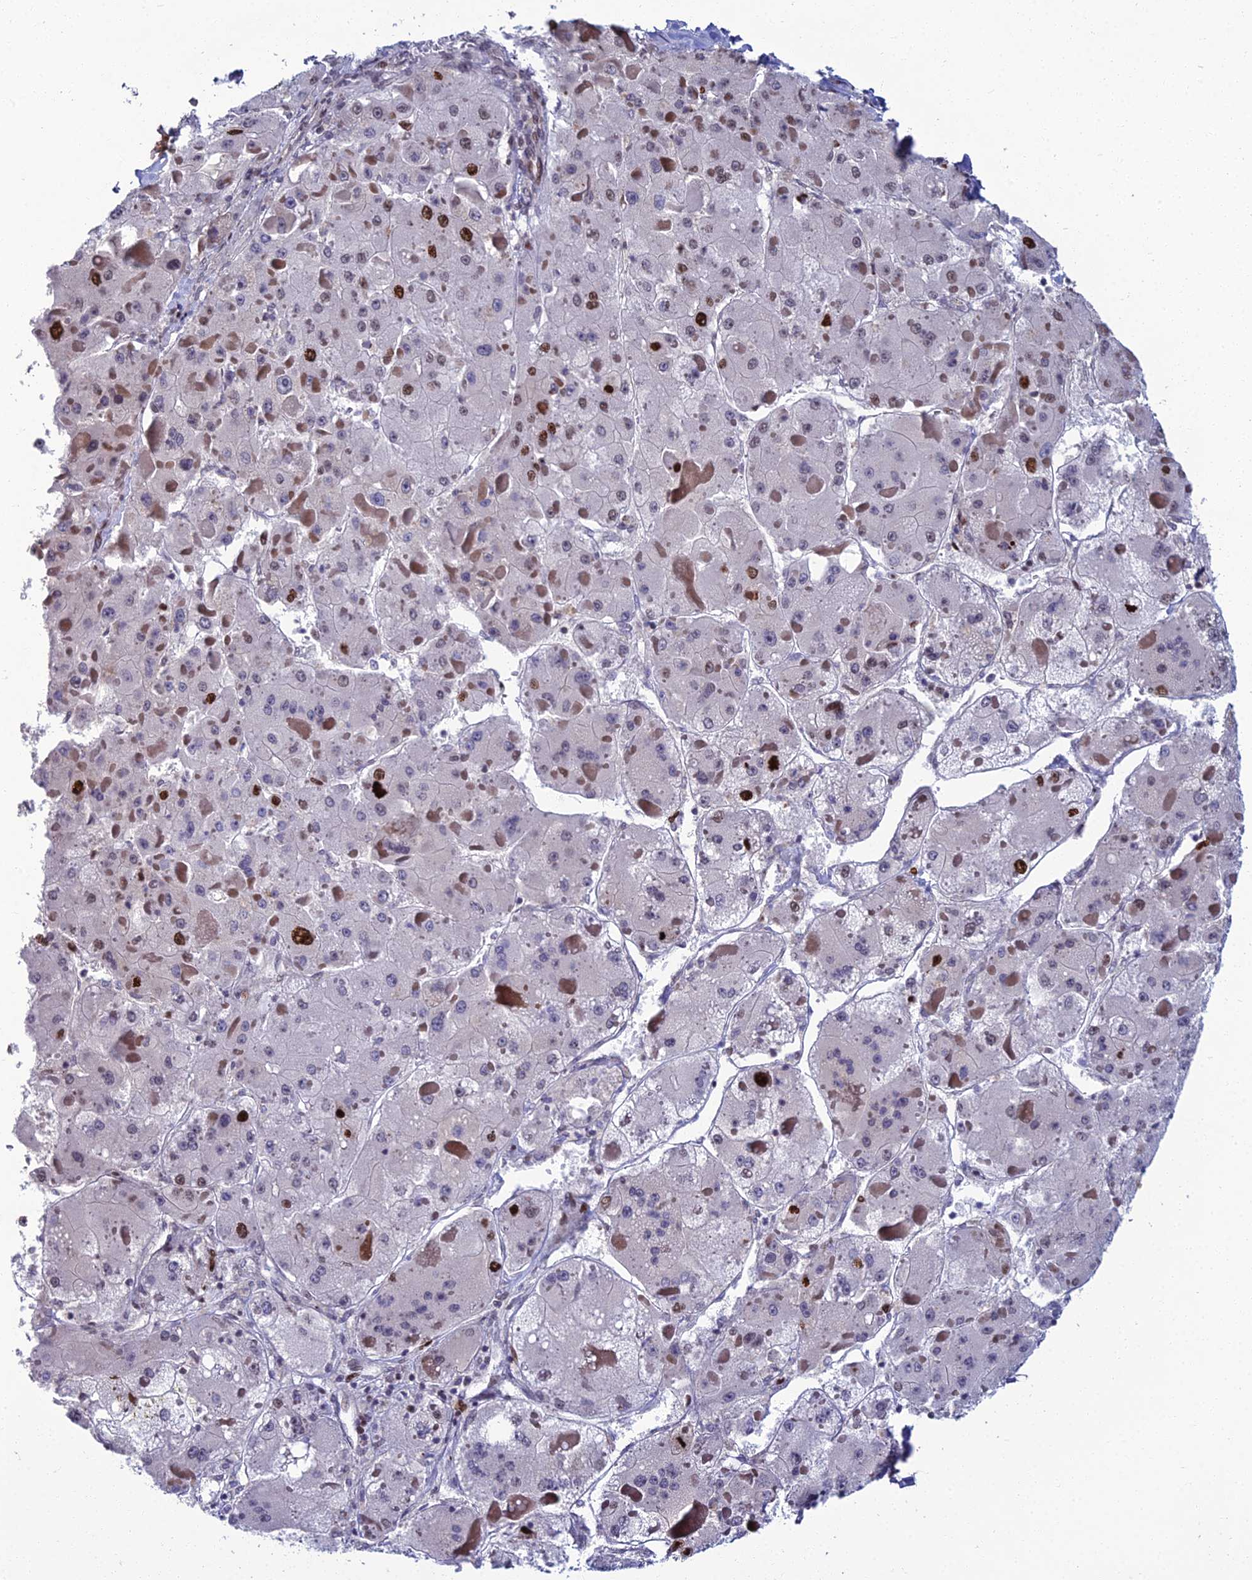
{"staining": {"intensity": "strong", "quantity": "<25%", "location": "nuclear"}, "tissue": "liver cancer", "cell_type": "Tumor cells", "image_type": "cancer", "snomed": [{"axis": "morphology", "description": "Carcinoma, Hepatocellular, NOS"}, {"axis": "topography", "description": "Liver"}], "caption": "Liver cancer (hepatocellular carcinoma) stained with a brown dye demonstrates strong nuclear positive staining in about <25% of tumor cells.", "gene": "TAF9B", "patient": {"sex": "female", "age": 73}}